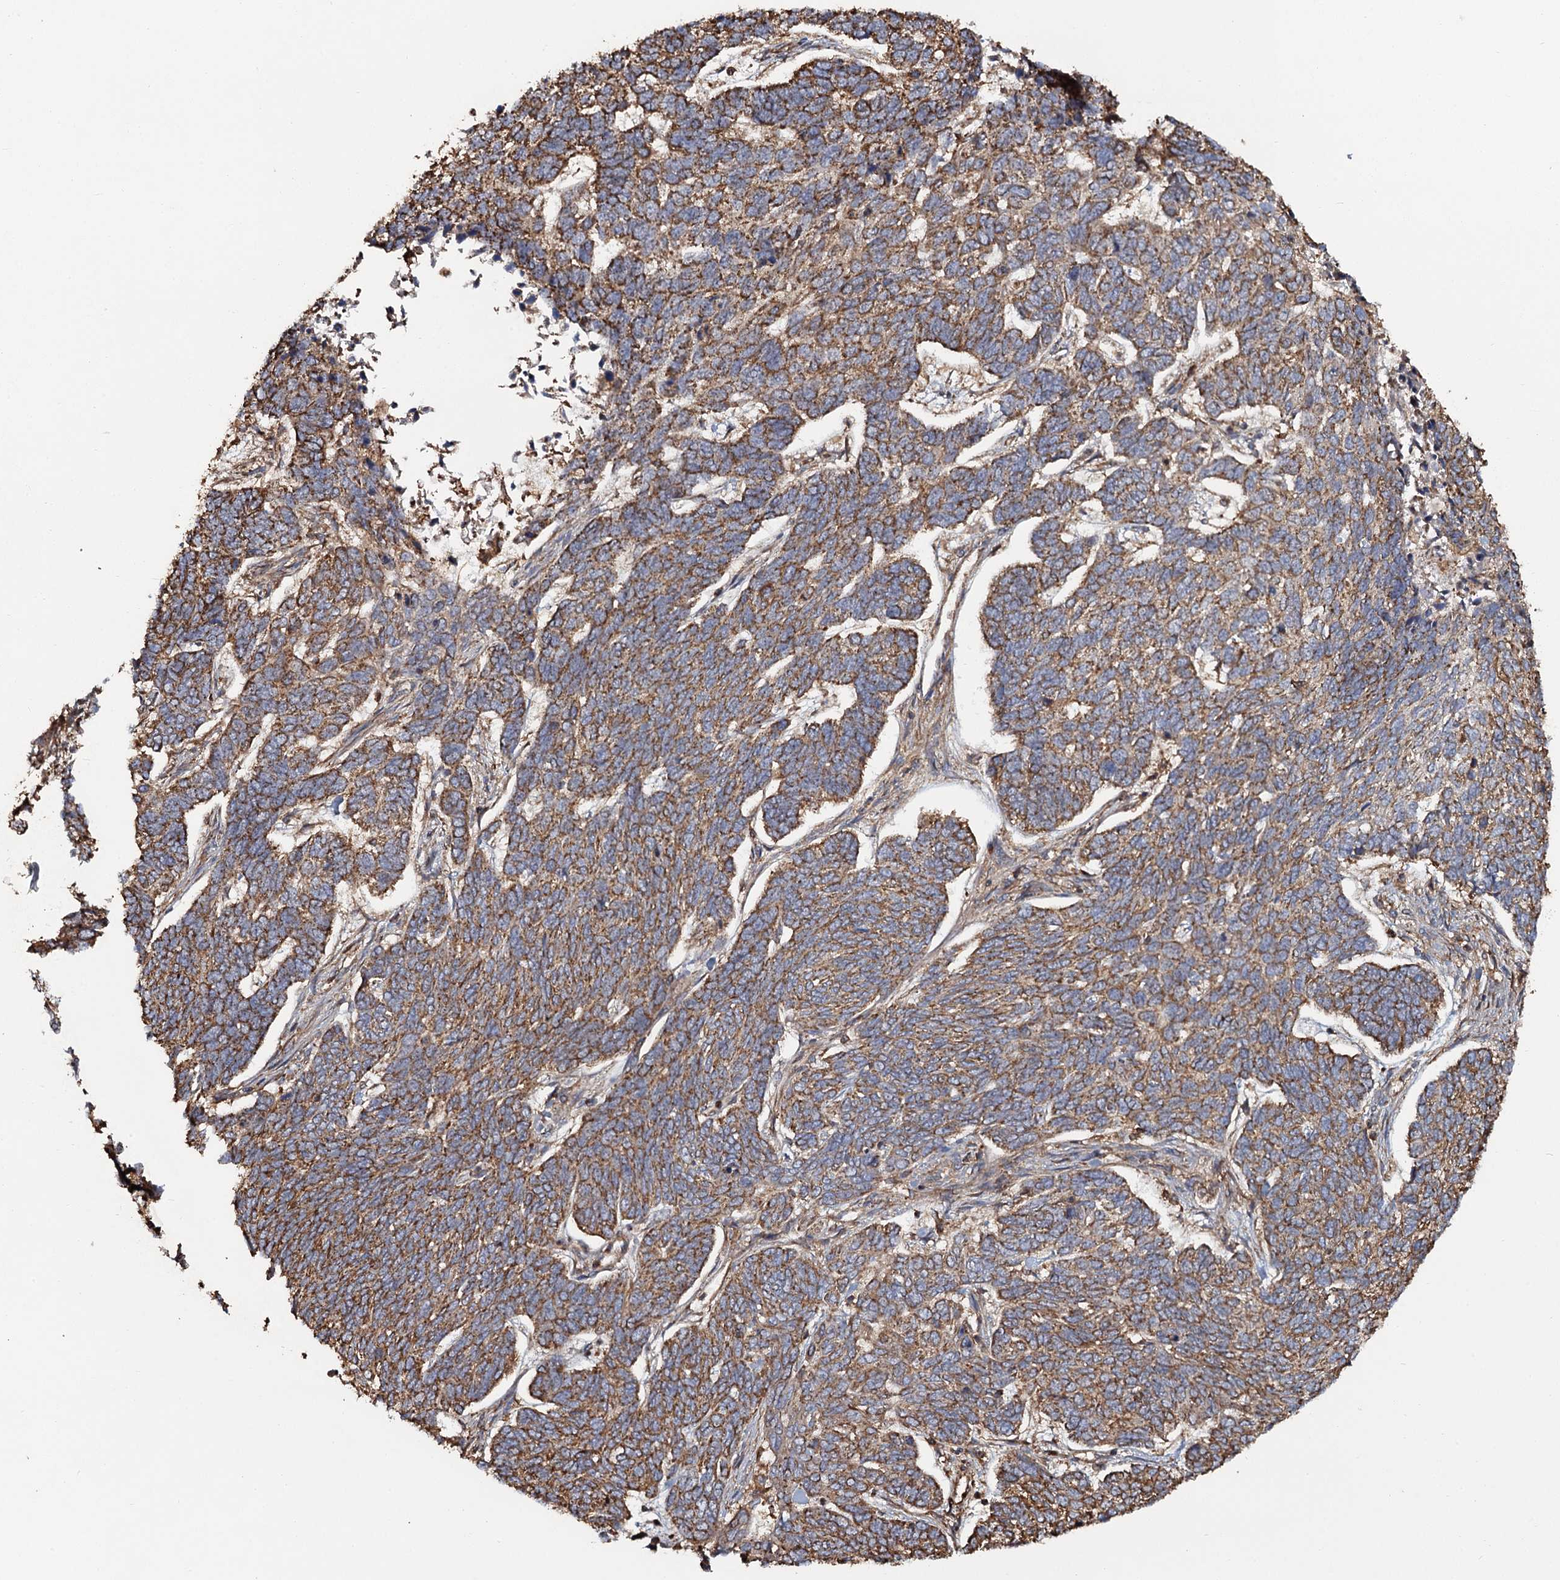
{"staining": {"intensity": "moderate", "quantity": ">75%", "location": "cytoplasmic/membranous"}, "tissue": "skin cancer", "cell_type": "Tumor cells", "image_type": "cancer", "snomed": [{"axis": "morphology", "description": "Basal cell carcinoma"}, {"axis": "topography", "description": "Skin"}], "caption": "This image demonstrates IHC staining of human skin cancer (basal cell carcinoma), with medium moderate cytoplasmic/membranous staining in about >75% of tumor cells.", "gene": "VWA8", "patient": {"sex": "female", "age": 65}}